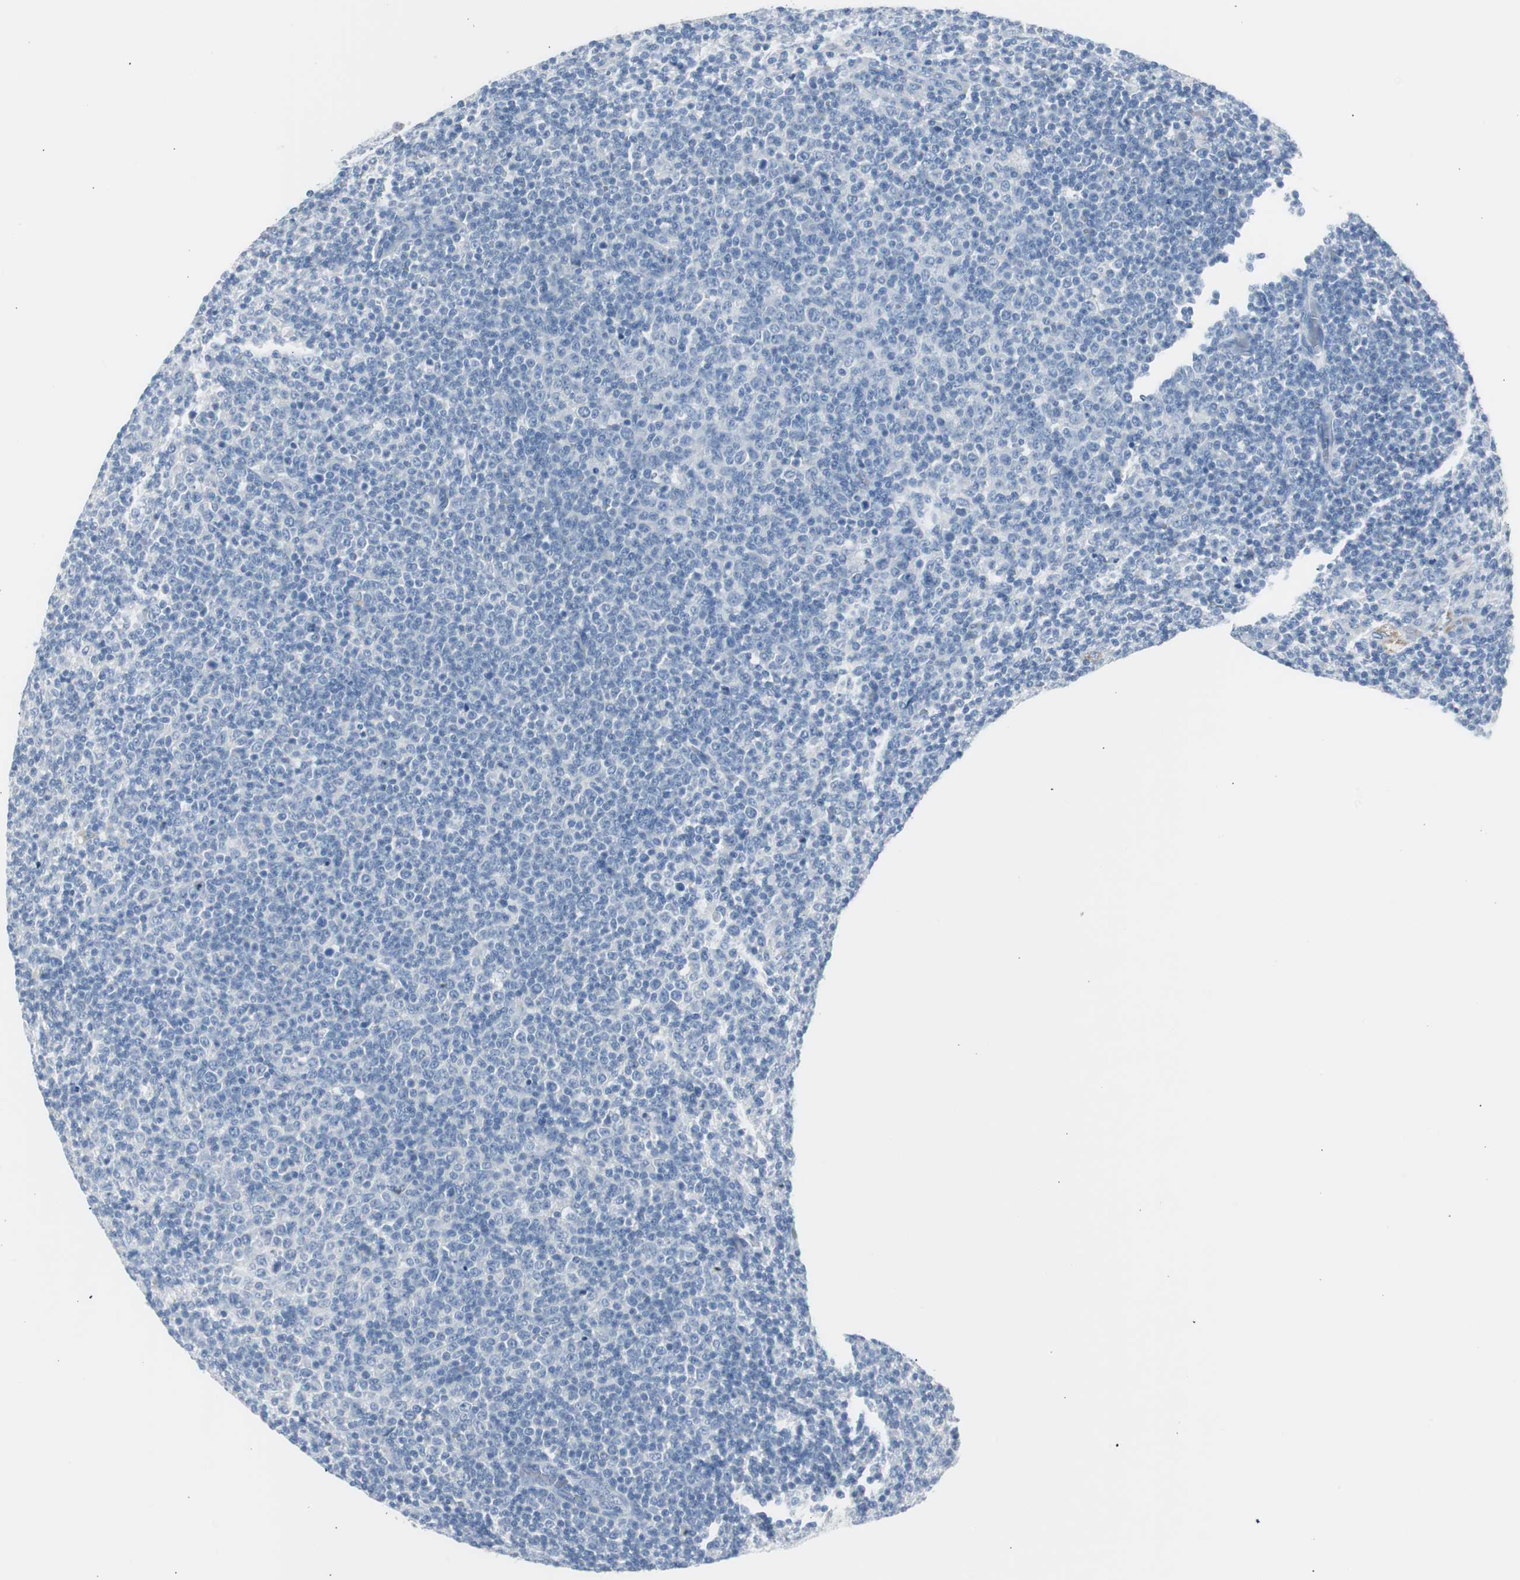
{"staining": {"intensity": "negative", "quantity": "none", "location": "none"}, "tissue": "lymphoma", "cell_type": "Tumor cells", "image_type": "cancer", "snomed": [{"axis": "morphology", "description": "Malignant lymphoma, non-Hodgkin's type, Low grade"}, {"axis": "topography", "description": "Lymph node"}], "caption": "Immunohistochemistry (IHC) image of neoplastic tissue: lymphoma stained with DAB (3,3'-diaminobenzidine) exhibits no significant protein positivity in tumor cells.", "gene": "S100A7", "patient": {"sex": "male", "age": 70}}